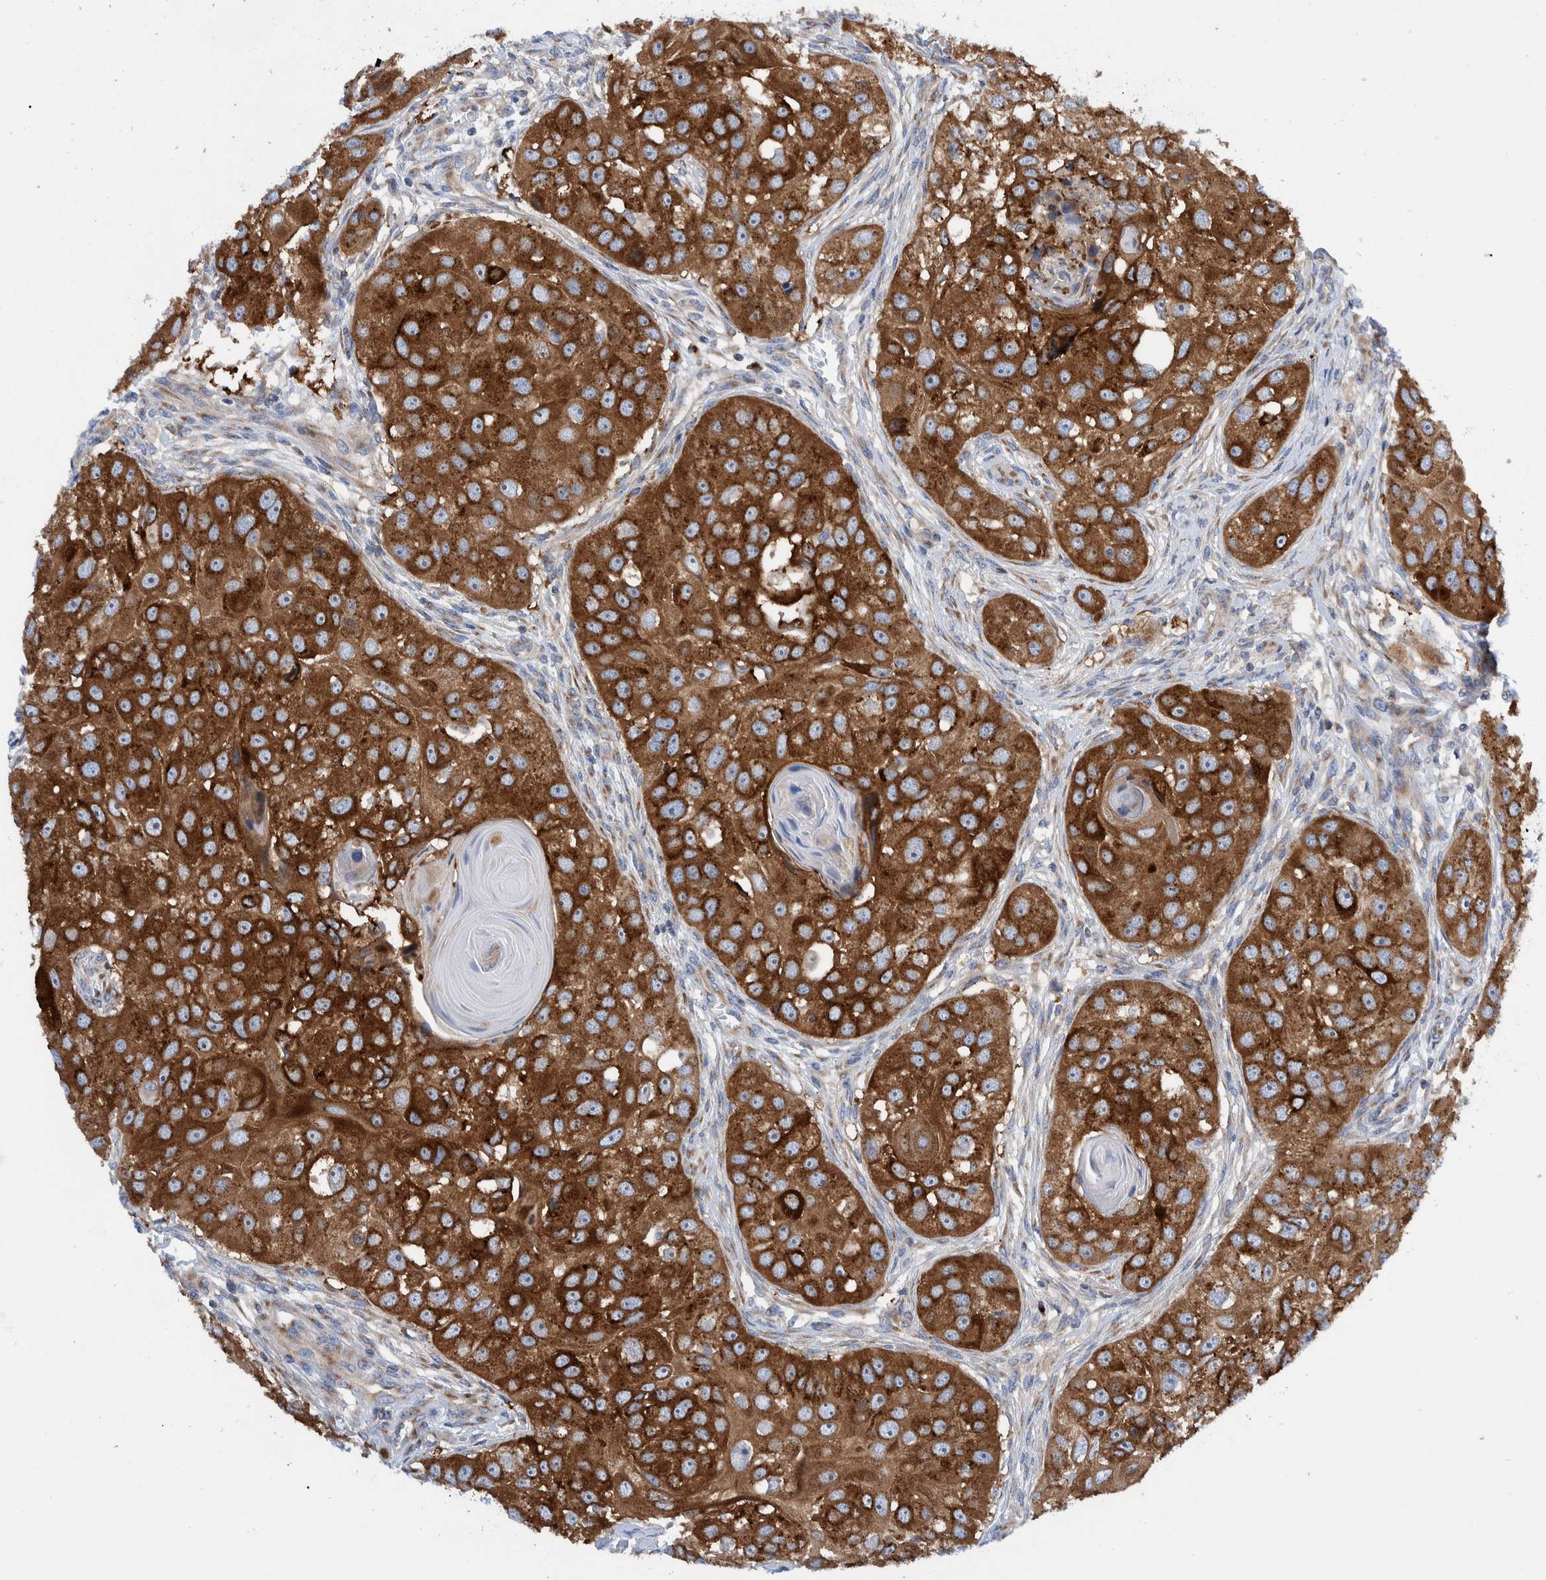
{"staining": {"intensity": "strong", "quantity": ">75%", "location": "cytoplasmic/membranous"}, "tissue": "head and neck cancer", "cell_type": "Tumor cells", "image_type": "cancer", "snomed": [{"axis": "morphology", "description": "Normal tissue, NOS"}, {"axis": "morphology", "description": "Squamous cell carcinoma, NOS"}, {"axis": "topography", "description": "Skeletal muscle"}, {"axis": "topography", "description": "Head-Neck"}], "caption": "This image displays head and neck cancer (squamous cell carcinoma) stained with IHC to label a protein in brown. The cytoplasmic/membranous of tumor cells show strong positivity for the protein. Nuclei are counter-stained blue.", "gene": "TRIM58", "patient": {"sex": "male", "age": 51}}